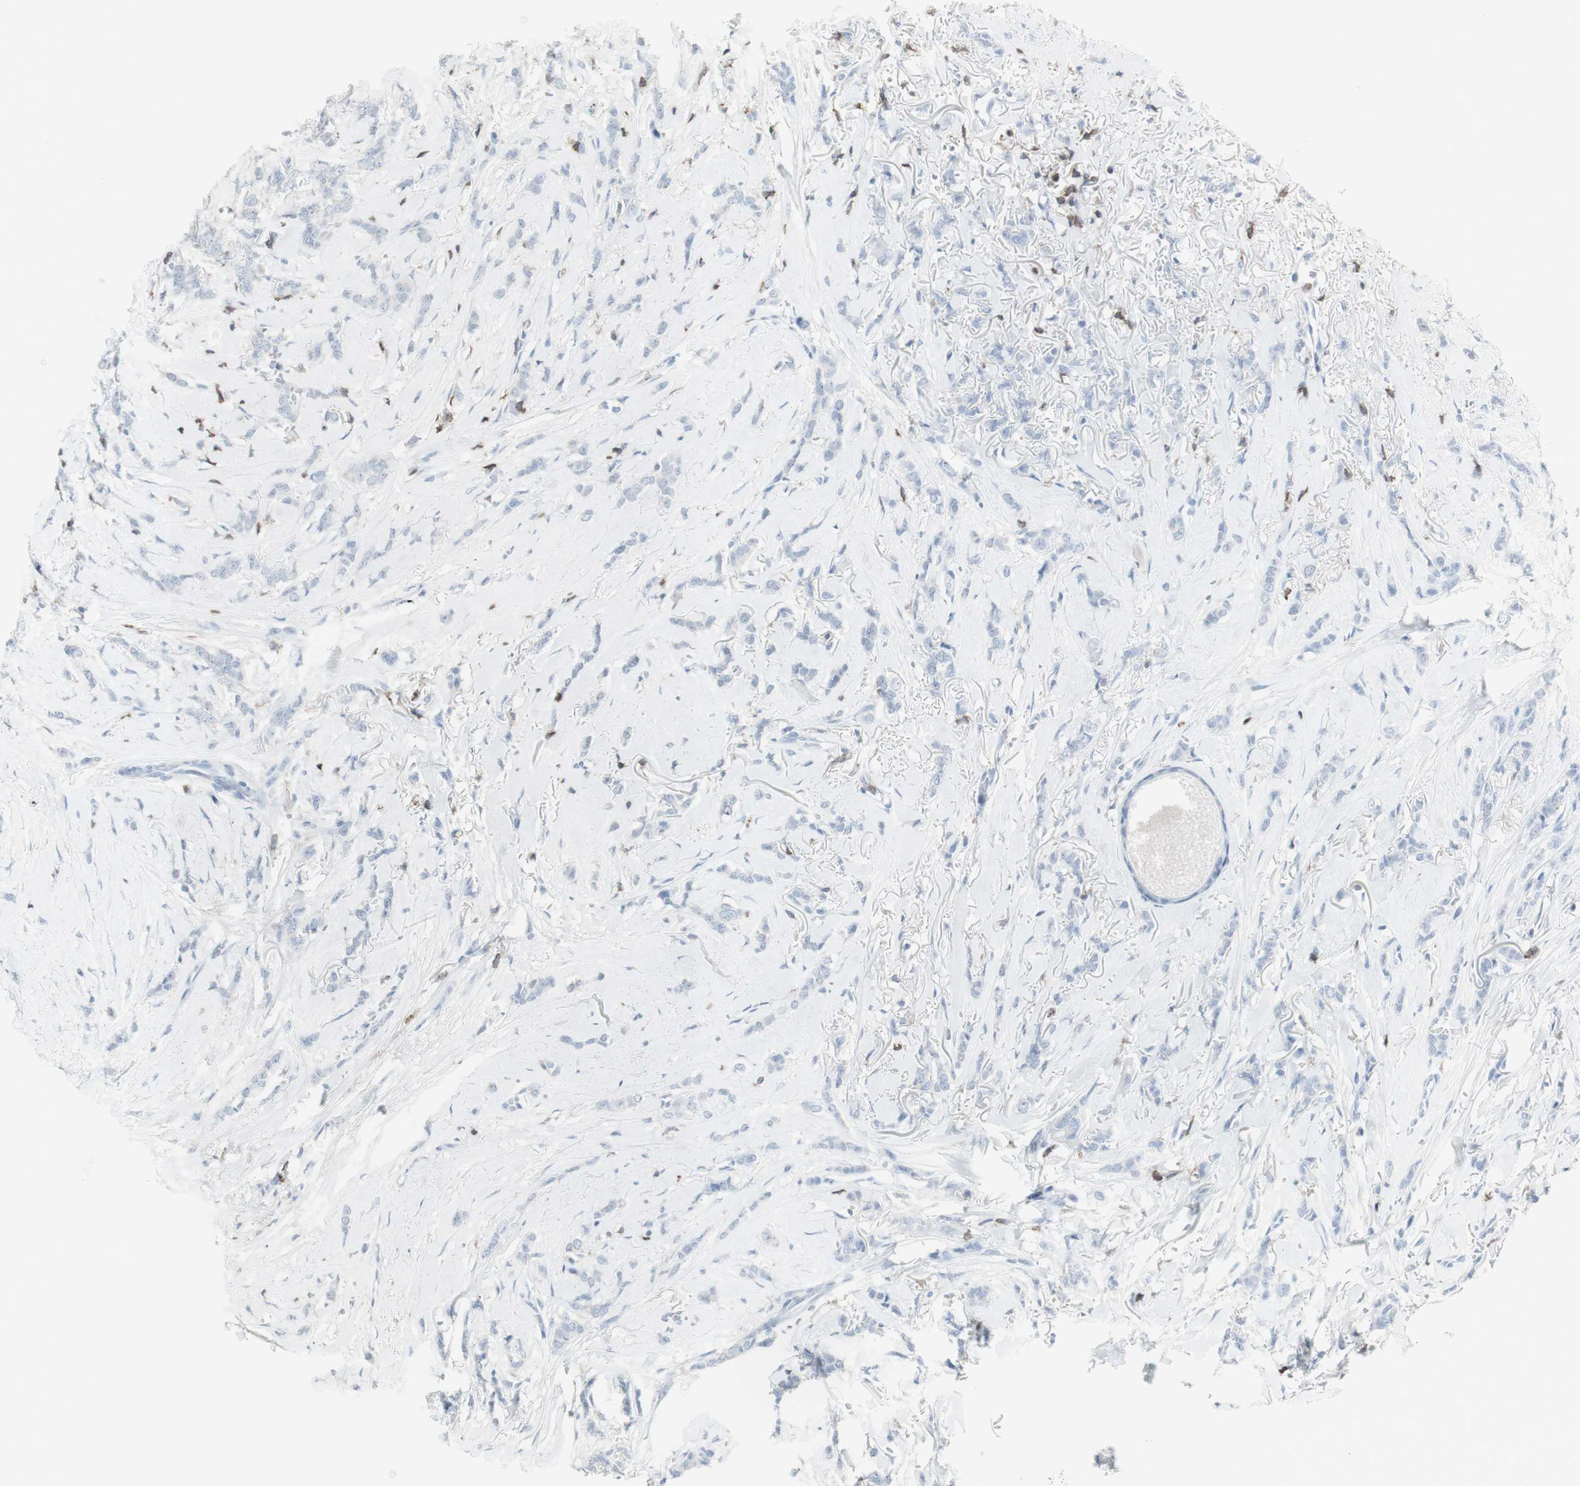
{"staining": {"intensity": "negative", "quantity": "none", "location": "none"}, "tissue": "breast cancer", "cell_type": "Tumor cells", "image_type": "cancer", "snomed": [{"axis": "morphology", "description": "Lobular carcinoma"}, {"axis": "topography", "description": "Skin"}, {"axis": "topography", "description": "Breast"}], "caption": "High power microscopy micrograph of an immunohistochemistry micrograph of breast lobular carcinoma, revealing no significant positivity in tumor cells.", "gene": "NRG1", "patient": {"sex": "female", "age": 46}}